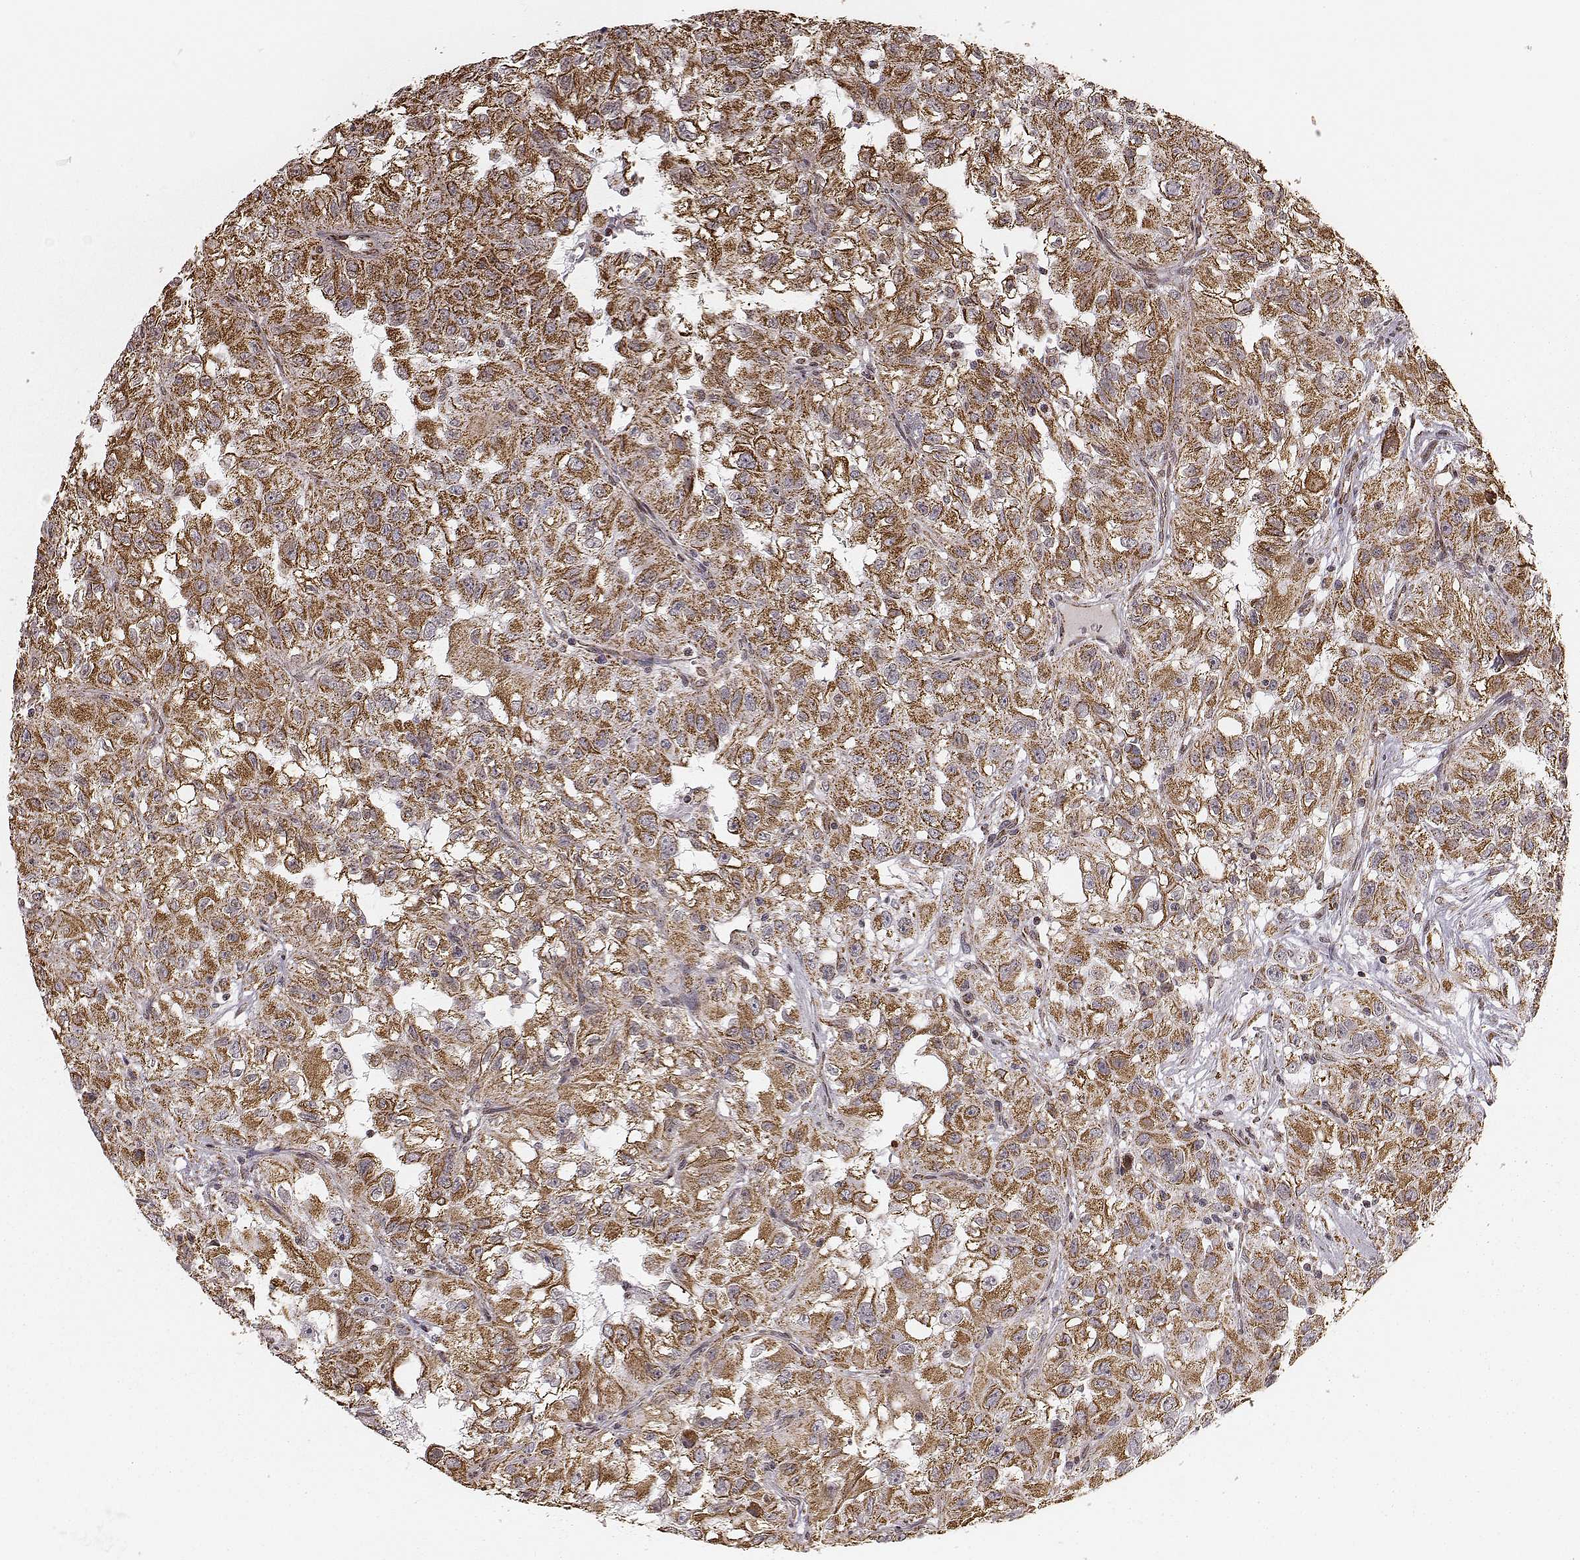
{"staining": {"intensity": "strong", "quantity": ">75%", "location": "cytoplasmic/membranous"}, "tissue": "renal cancer", "cell_type": "Tumor cells", "image_type": "cancer", "snomed": [{"axis": "morphology", "description": "Adenocarcinoma, NOS"}, {"axis": "topography", "description": "Kidney"}], "caption": "The immunohistochemical stain highlights strong cytoplasmic/membranous staining in tumor cells of renal adenocarcinoma tissue.", "gene": "ACOT2", "patient": {"sex": "male", "age": 64}}